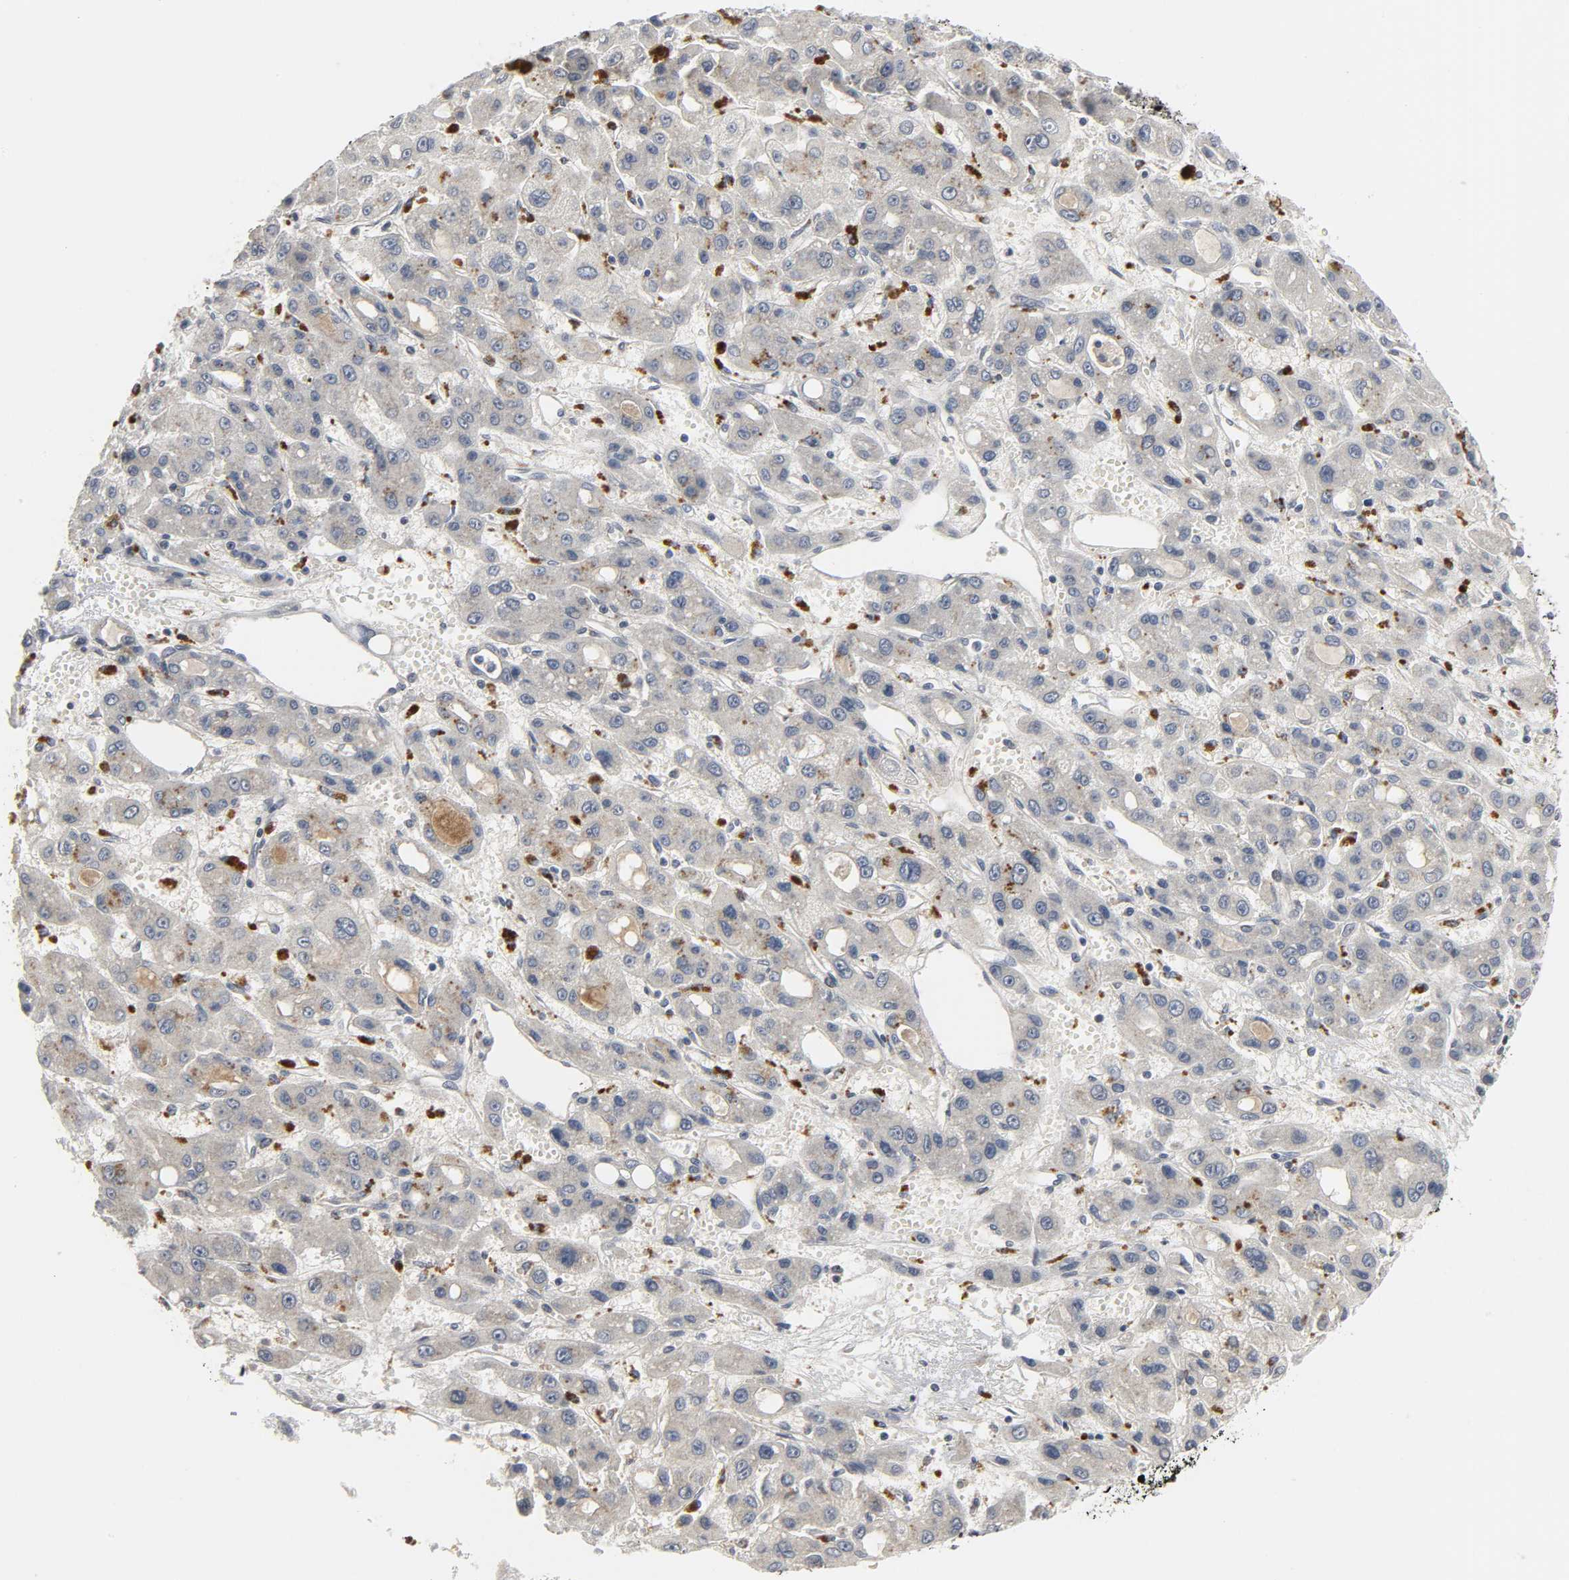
{"staining": {"intensity": "weak", "quantity": ">75%", "location": "cytoplasmic/membranous"}, "tissue": "liver cancer", "cell_type": "Tumor cells", "image_type": "cancer", "snomed": [{"axis": "morphology", "description": "Carcinoma, Hepatocellular, NOS"}, {"axis": "topography", "description": "Liver"}], "caption": "This is a photomicrograph of immunohistochemistry (IHC) staining of liver cancer, which shows weak expression in the cytoplasmic/membranous of tumor cells.", "gene": "CLIP1", "patient": {"sex": "male", "age": 55}}